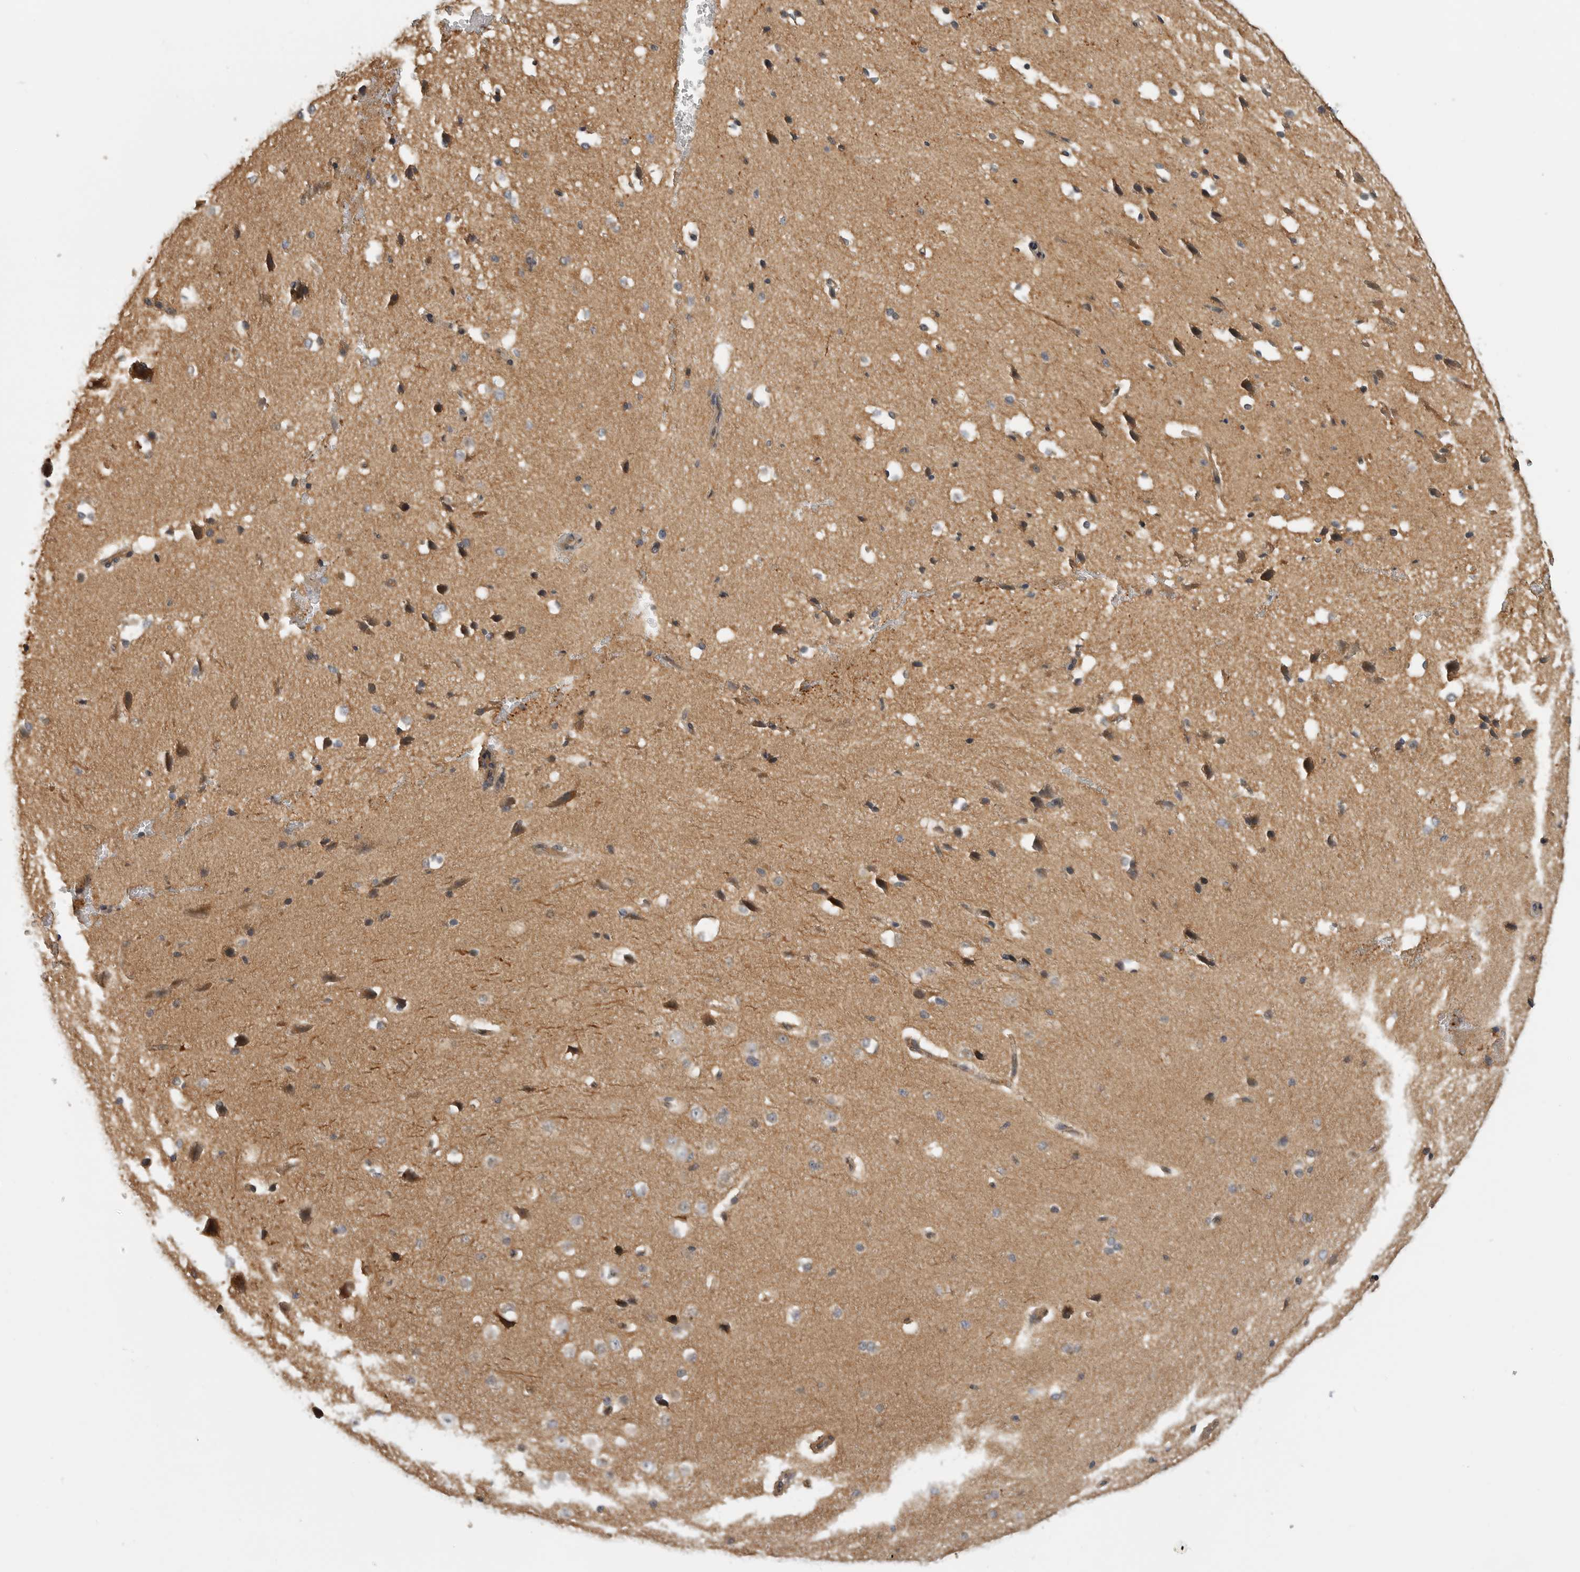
{"staining": {"intensity": "moderate", "quantity": ">75%", "location": "cytoplasmic/membranous"}, "tissue": "cerebral cortex", "cell_type": "Endothelial cells", "image_type": "normal", "snomed": [{"axis": "morphology", "description": "Normal tissue, NOS"}, {"axis": "morphology", "description": "Developmental malformation"}, {"axis": "topography", "description": "Cerebral cortex"}], "caption": "Immunohistochemistry (IHC) image of unremarkable cerebral cortex: cerebral cortex stained using immunohistochemistry (IHC) reveals medium levels of moderate protein expression localized specifically in the cytoplasmic/membranous of endothelial cells, appearing as a cytoplasmic/membranous brown color.", "gene": "CUEDC1", "patient": {"sex": "female", "age": 30}}